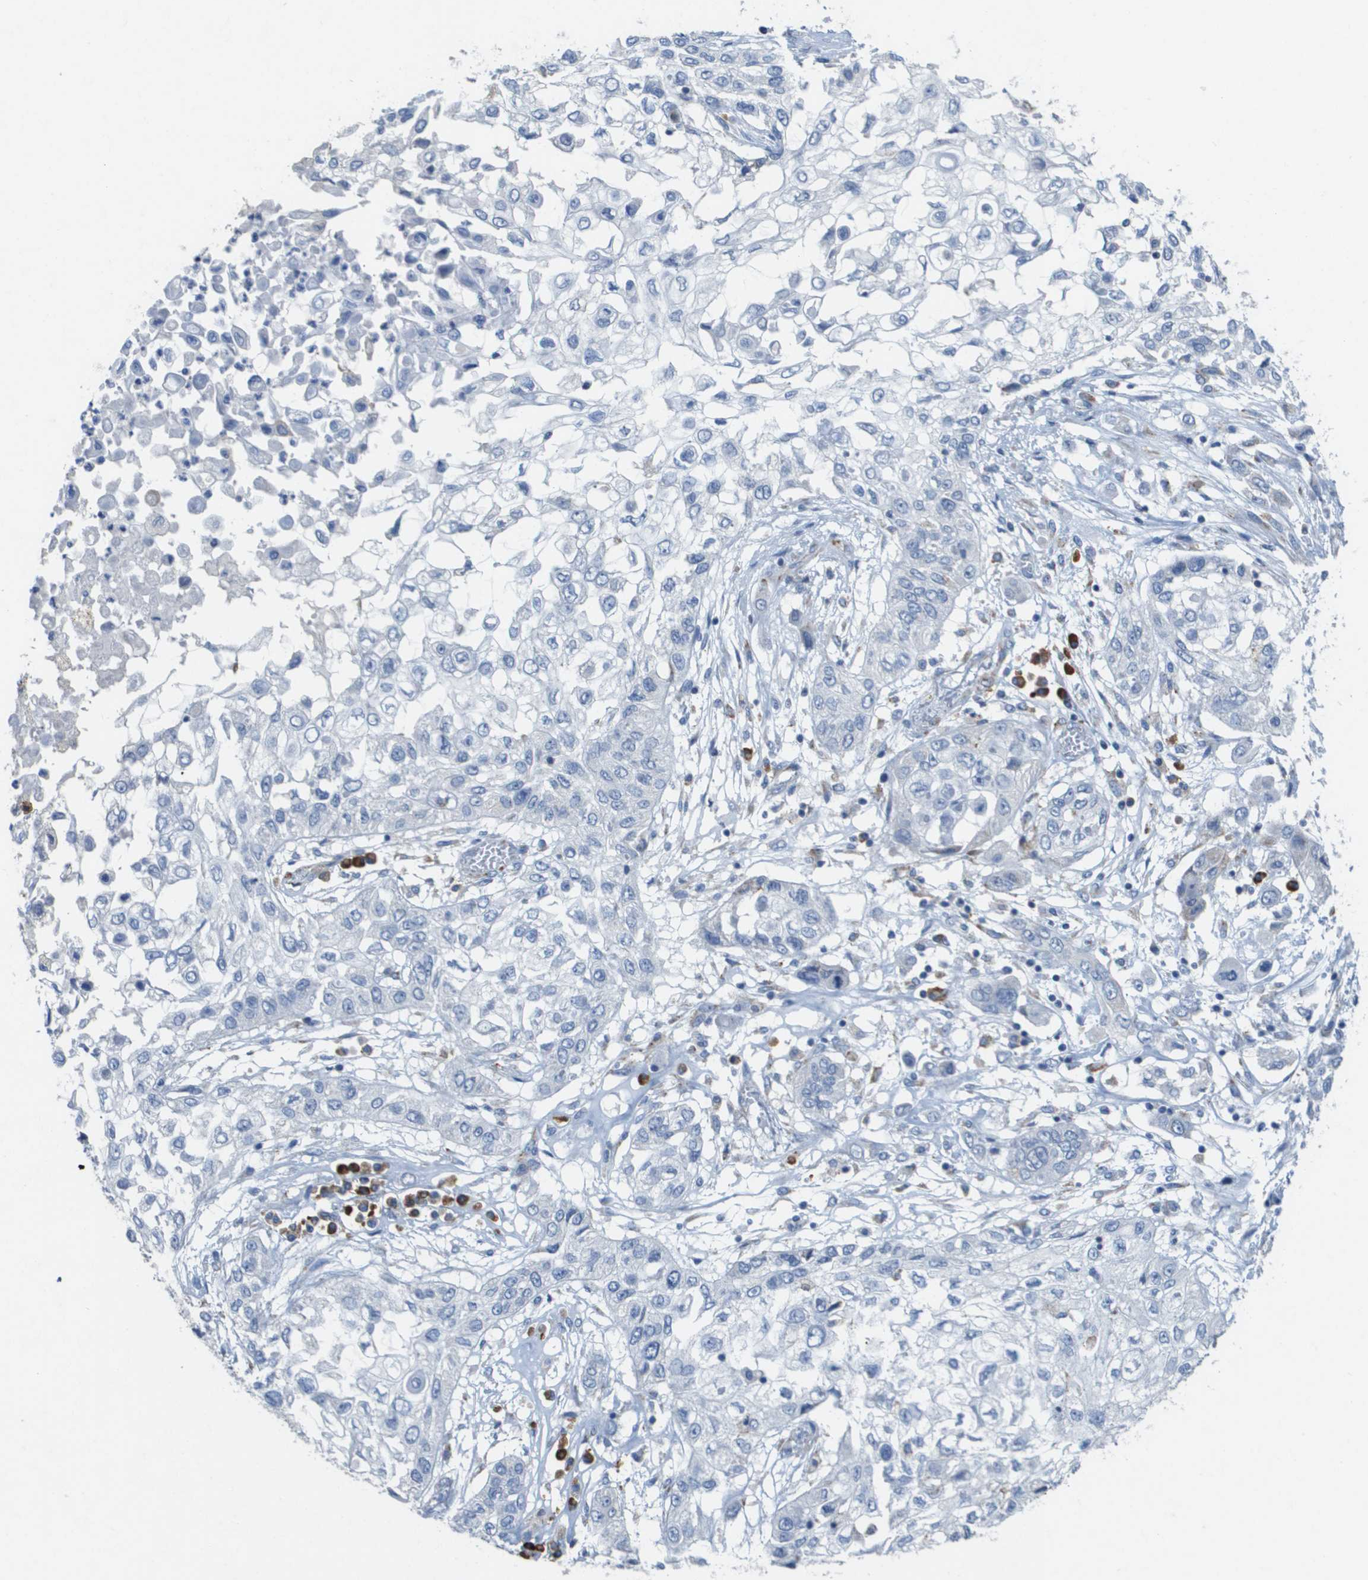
{"staining": {"intensity": "negative", "quantity": "none", "location": "none"}, "tissue": "lung cancer", "cell_type": "Tumor cells", "image_type": "cancer", "snomed": [{"axis": "morphology", "description": "Squamous cell carcinoma, NOS"}, {"axis": "topography", "description": "Lung"}], "caption": "A photomicrograph of human squamous cell carcinoma (lung) is negative for staining in tumor cells.", "gene": "CD3G", "patient": {"sex": "male", "age": 71}}